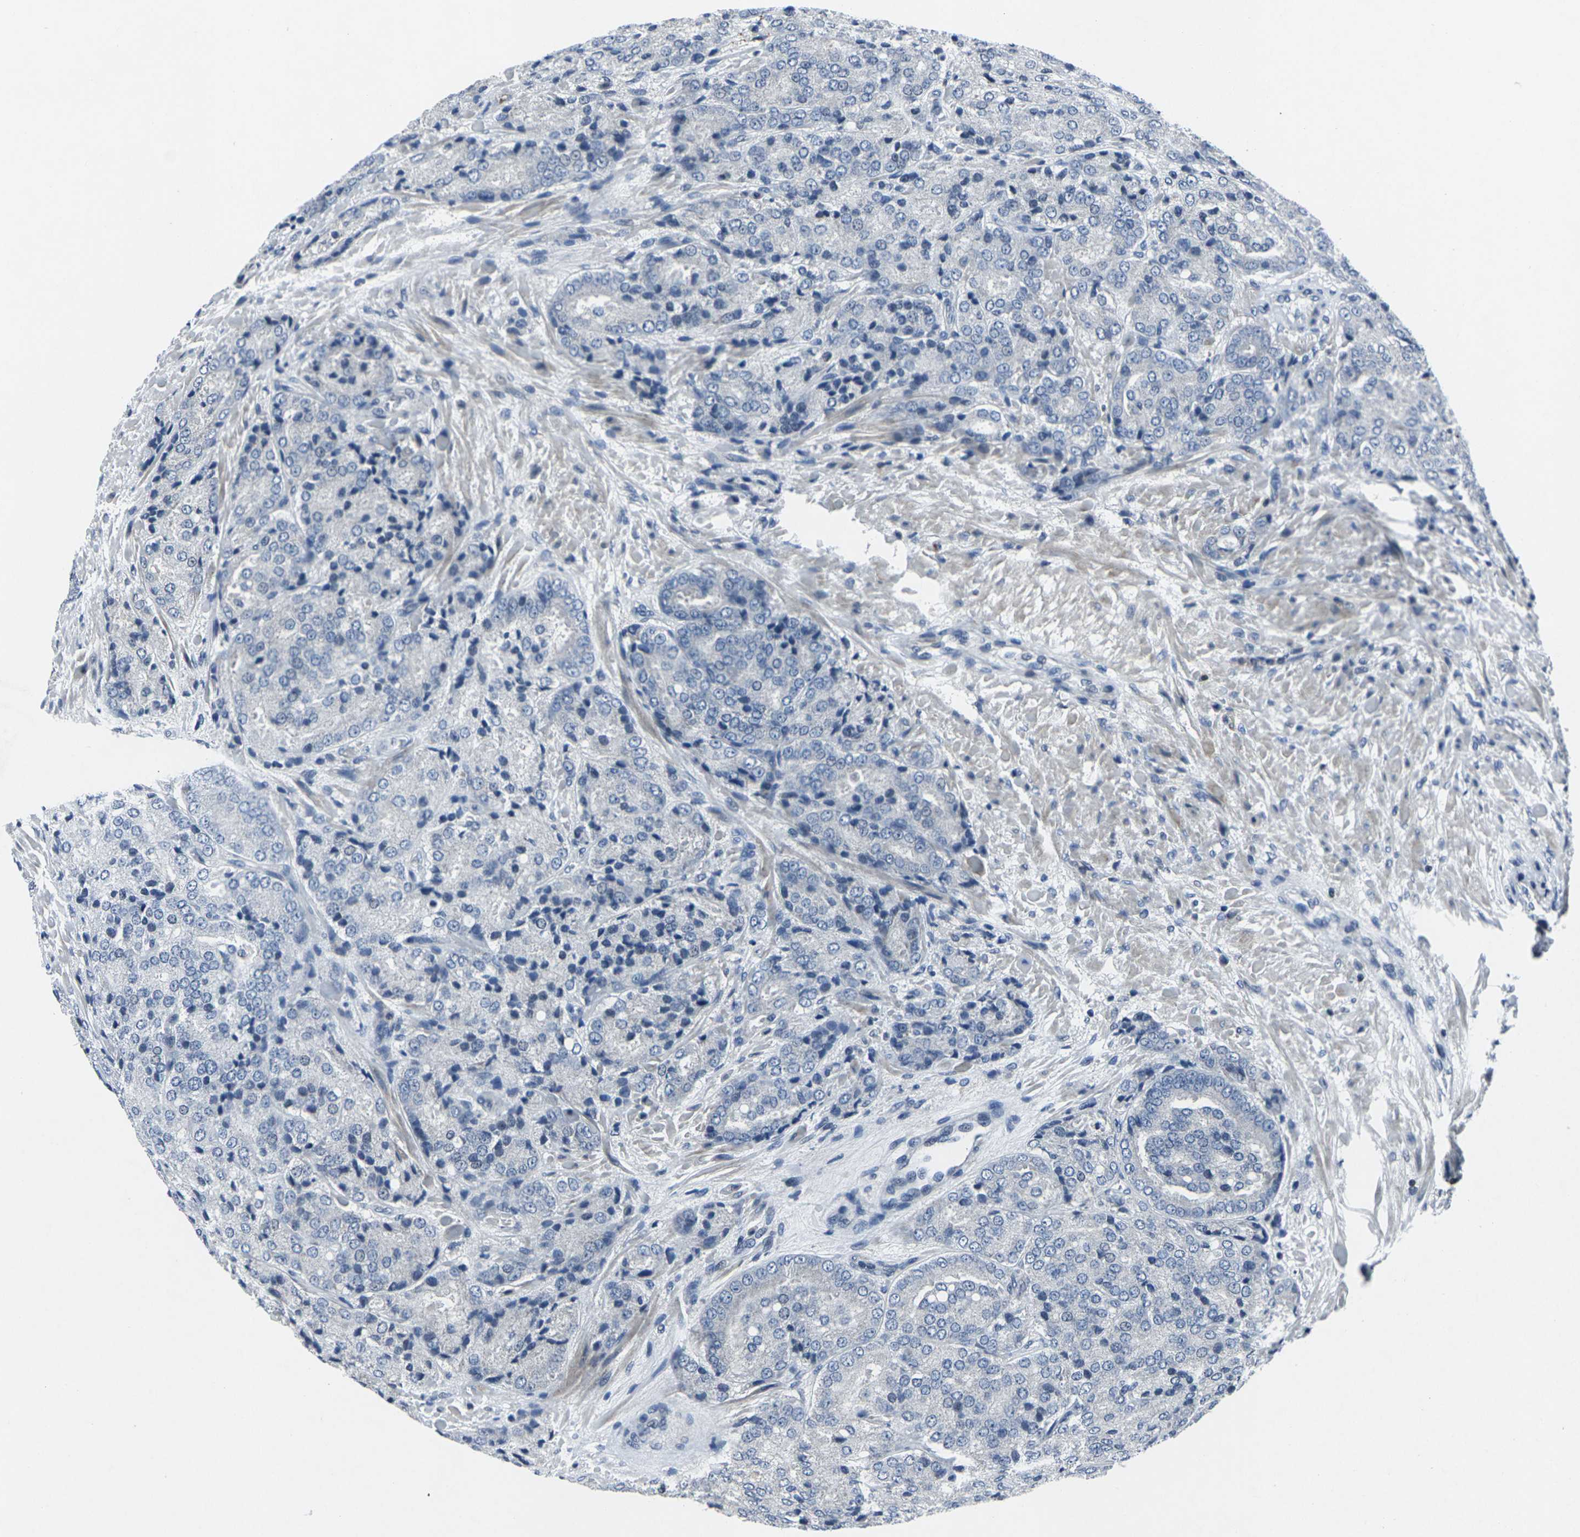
{"staining": {"intensity": "negative", "quantity": "none", "location": "none"}, "tissue": "prostate cancer", "cell_type": "Tumor cells", "image_type": "cancer", "snomed": [{"axis": "morphology", "description": "Adenocarcinoma, High grade"}, {"axis": "topography", "description": "Prostate"}], "caption": "The histopathology image displays no significant positivity in tumor cells of prostate cancer. (Immunohistochemistry (ihc), brightfield microscopy, high magnification).", "gene": "STAT4", "patient": {"sex": "male", "age": 65}}